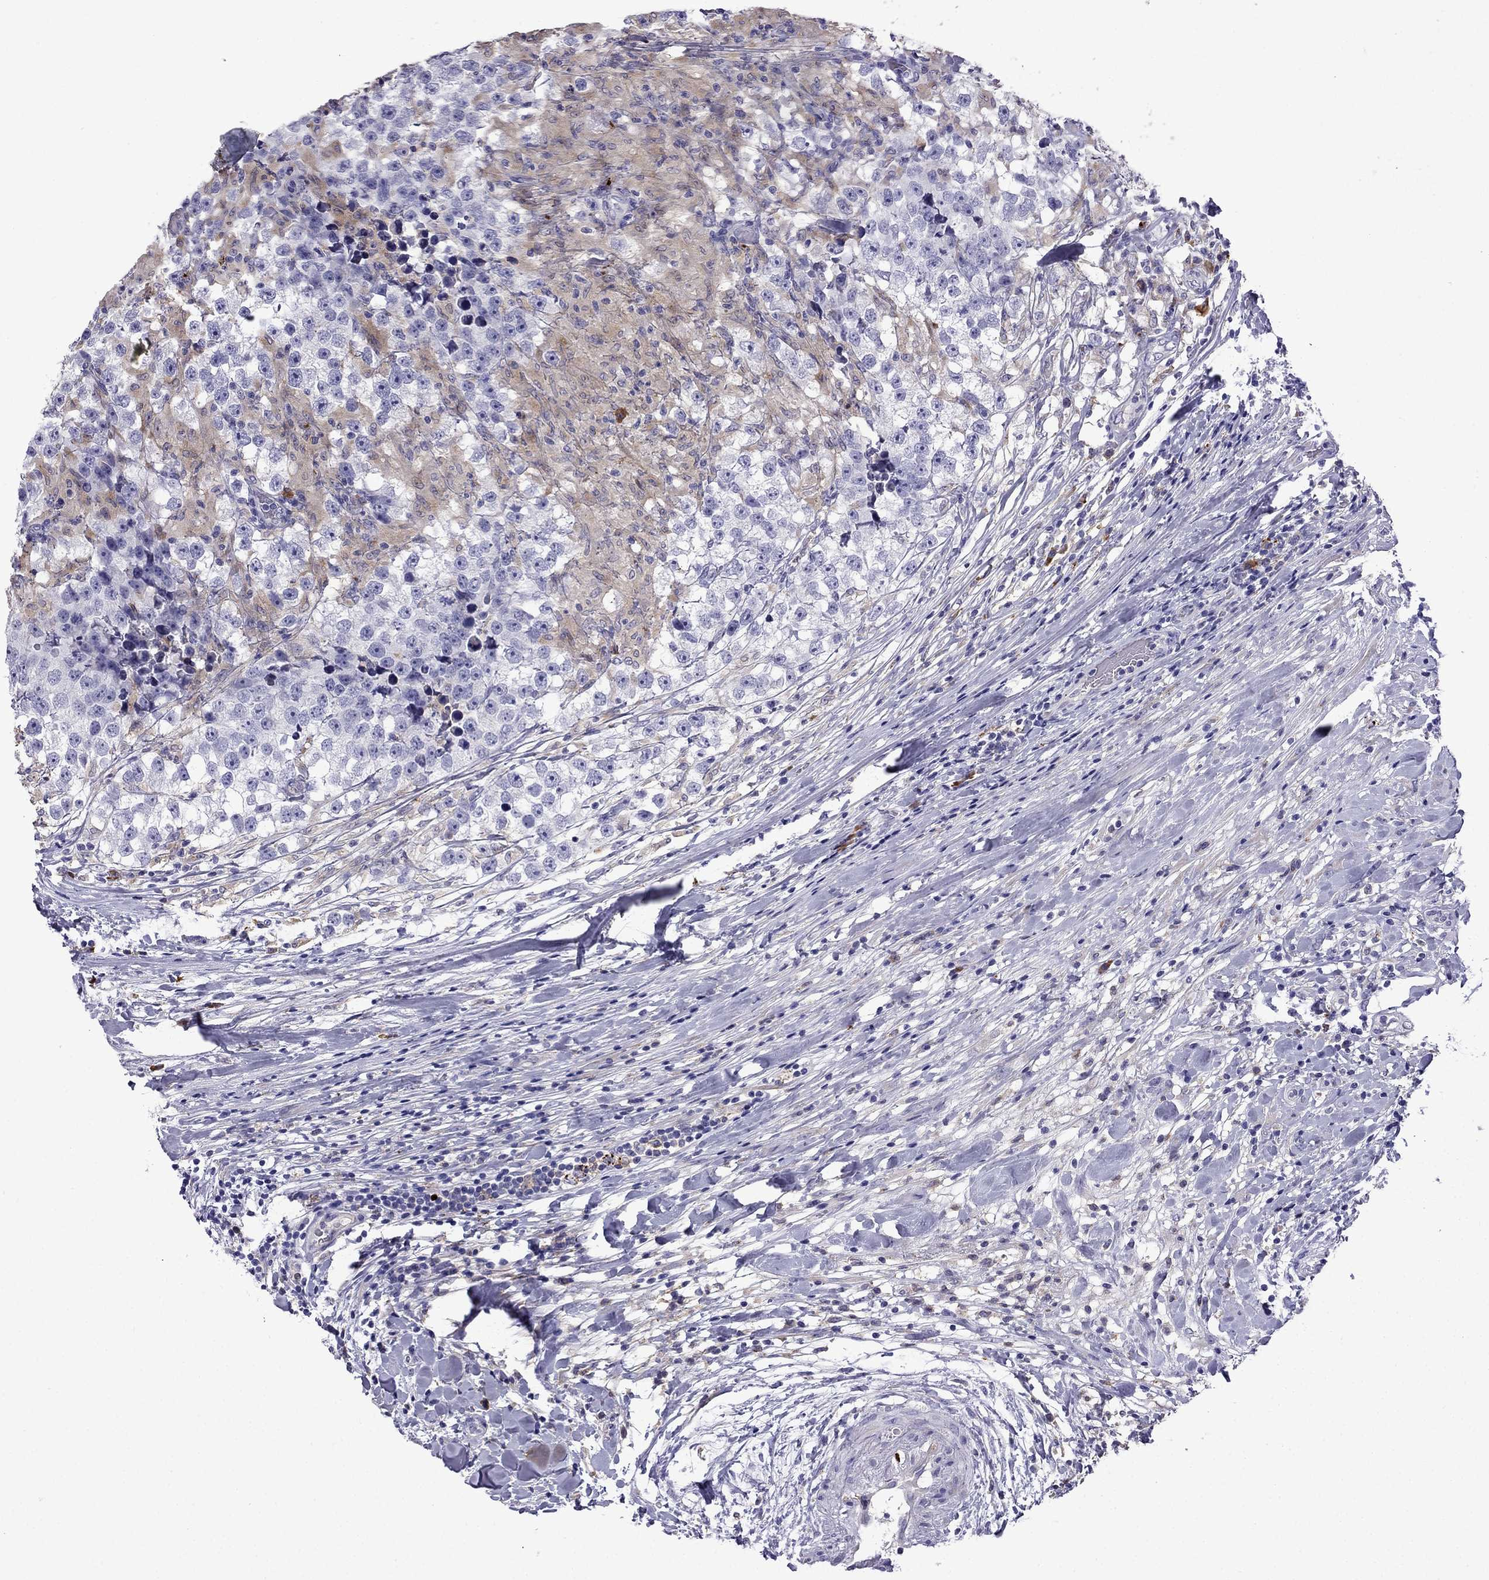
{"staining": {"intensity": "negative", "quantity": "none", "location": "none"}, "tissue": "testis cancer", "cell_type": "Tumor cells", "image_type": "cancer", "snomed": [{"axis": "morphology", "description": "Seminoma, NOS"}, {"axis": "topography", "description": "Testis"}], "caption": "Human testis cancer stained for a protein using immunohistochemistry (IHC) shows no staining in tumor cells.", "gene": "TSSK4", "patient": {"sex": "male", "age": 46}}